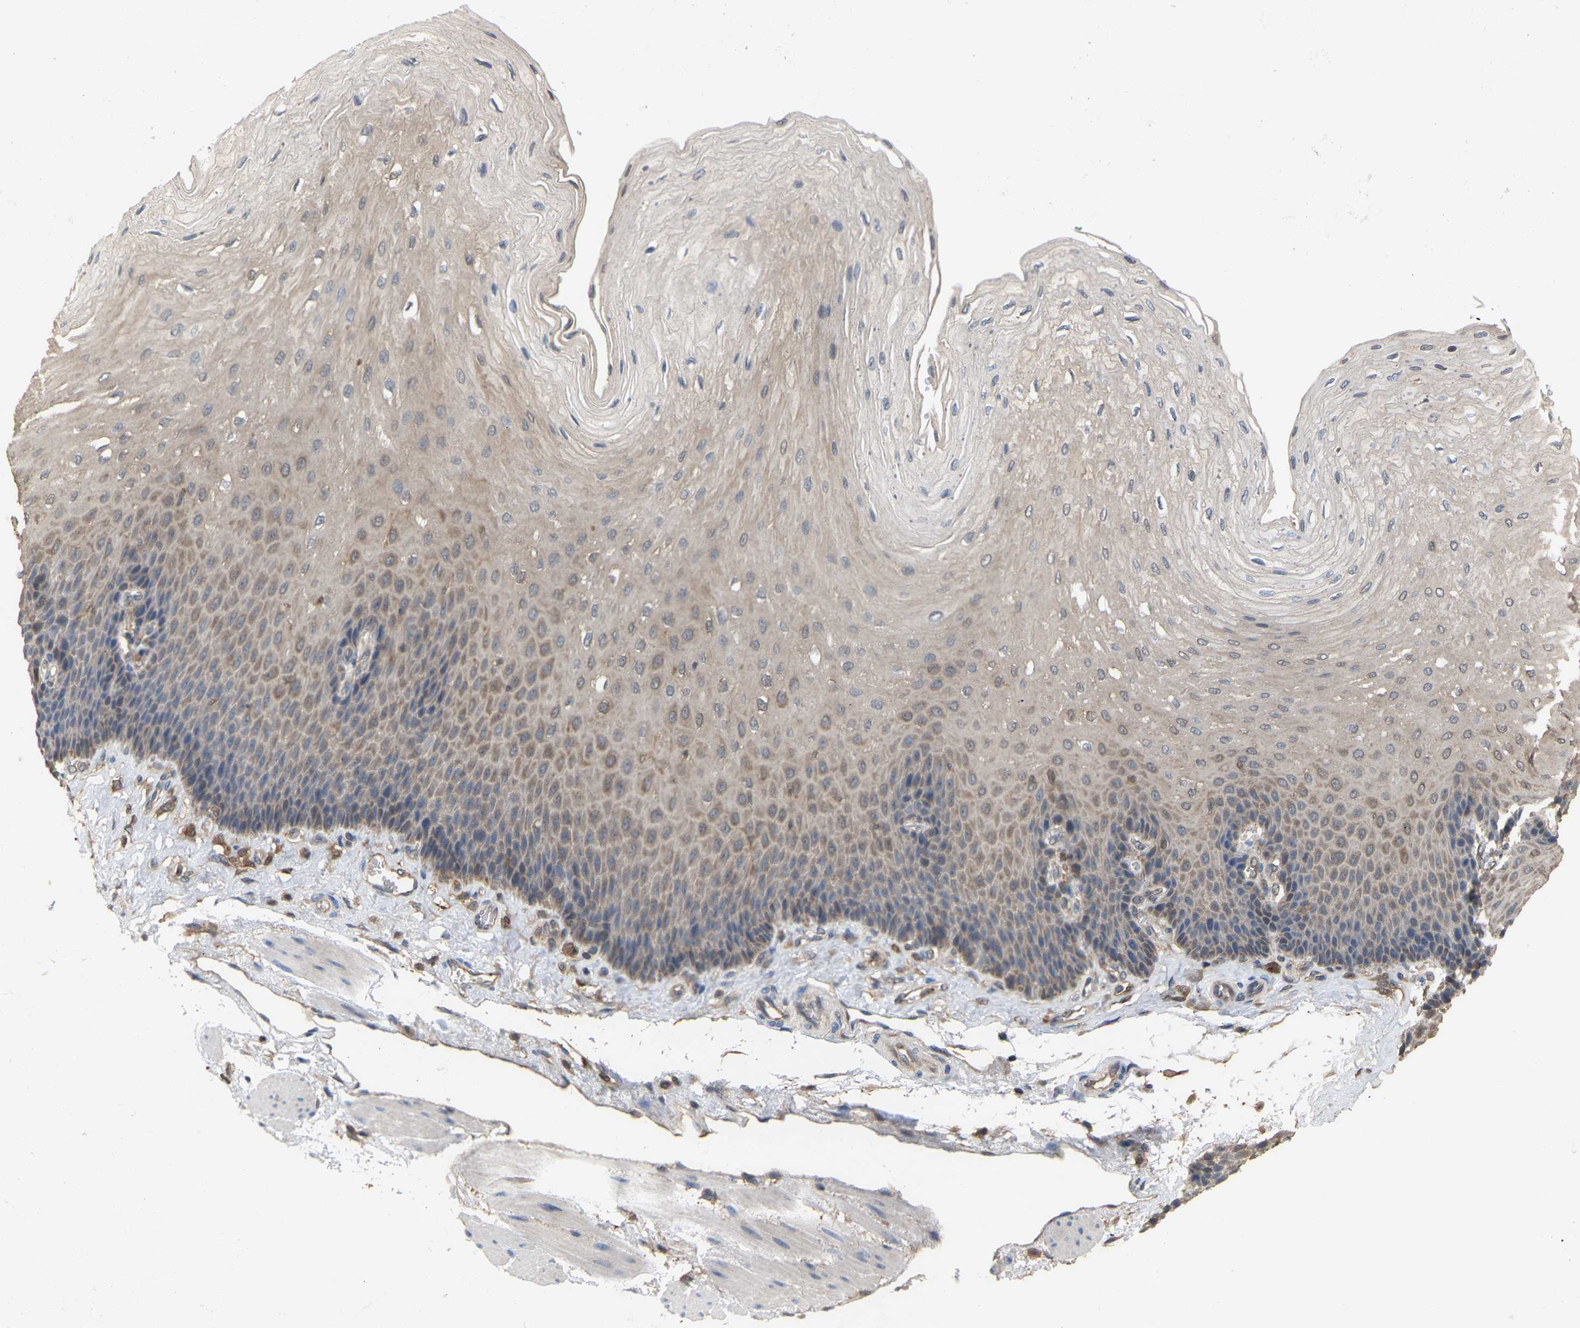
{"staining": {"intensity": "weak", "quantity": ">75%", "location": "cytoplasmic/membranous"}, "tissue": "esophagus", "cell_type": "Squamous epithelial cells", "image_type": "normal", "snomed": [{"axis": "morphology", "description": "Normal tissue, NOS"}, {"axis": "topography", "description": "Esophagus"}], "caption": "Immunohistochemistry of normal human esophagus exhibits low levels of weak cytoplasmic/membranous positivity in approximately >75% of squamous epithelial cells.", "gene": "MTPN", "patient": {"sex": "female", "age": 72}}